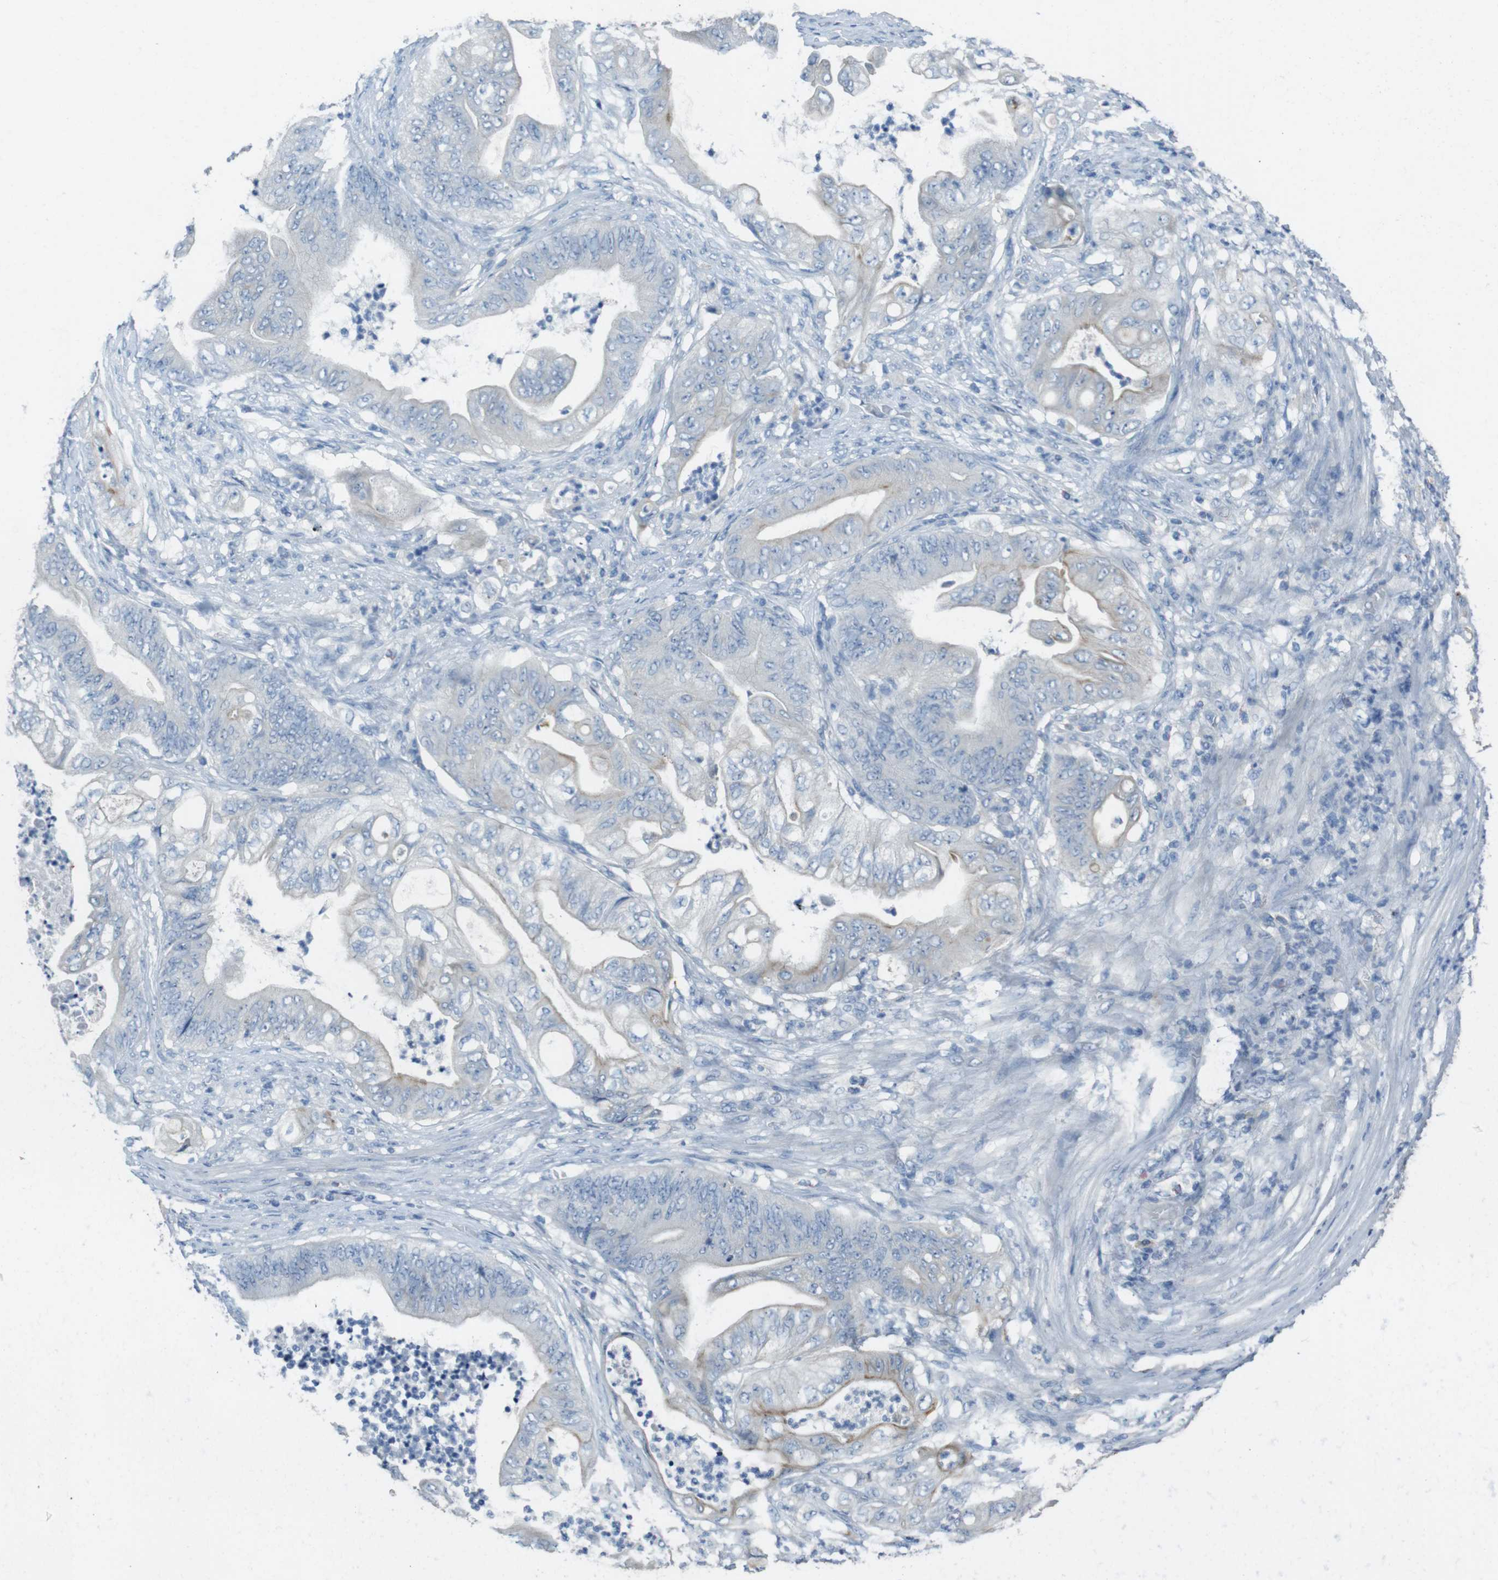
{"staining": {"intensity": "negative", "quantity": "none", "location": "none"}, "tissue": "stomach cancer", "cell_type": "Tumor cells", "image_type": "cancer", "snomed": [{"axis": "morphology", "description": "Adenocarcinoma, NOS"}, {"axis": "topography", "description": "Stomach"}], "caption": "The immunohistochemistry (IHC) micrograph has no significant expression in tumor cells of stomach cancer tissue. The staining is performed using DAB (3,3'-diaminobenzidine) brown chromogen with nuclei counter-stained in using hematoxylin.", "gene": "ENTPD7", "patient": {"sex": "female", "age": 73}}